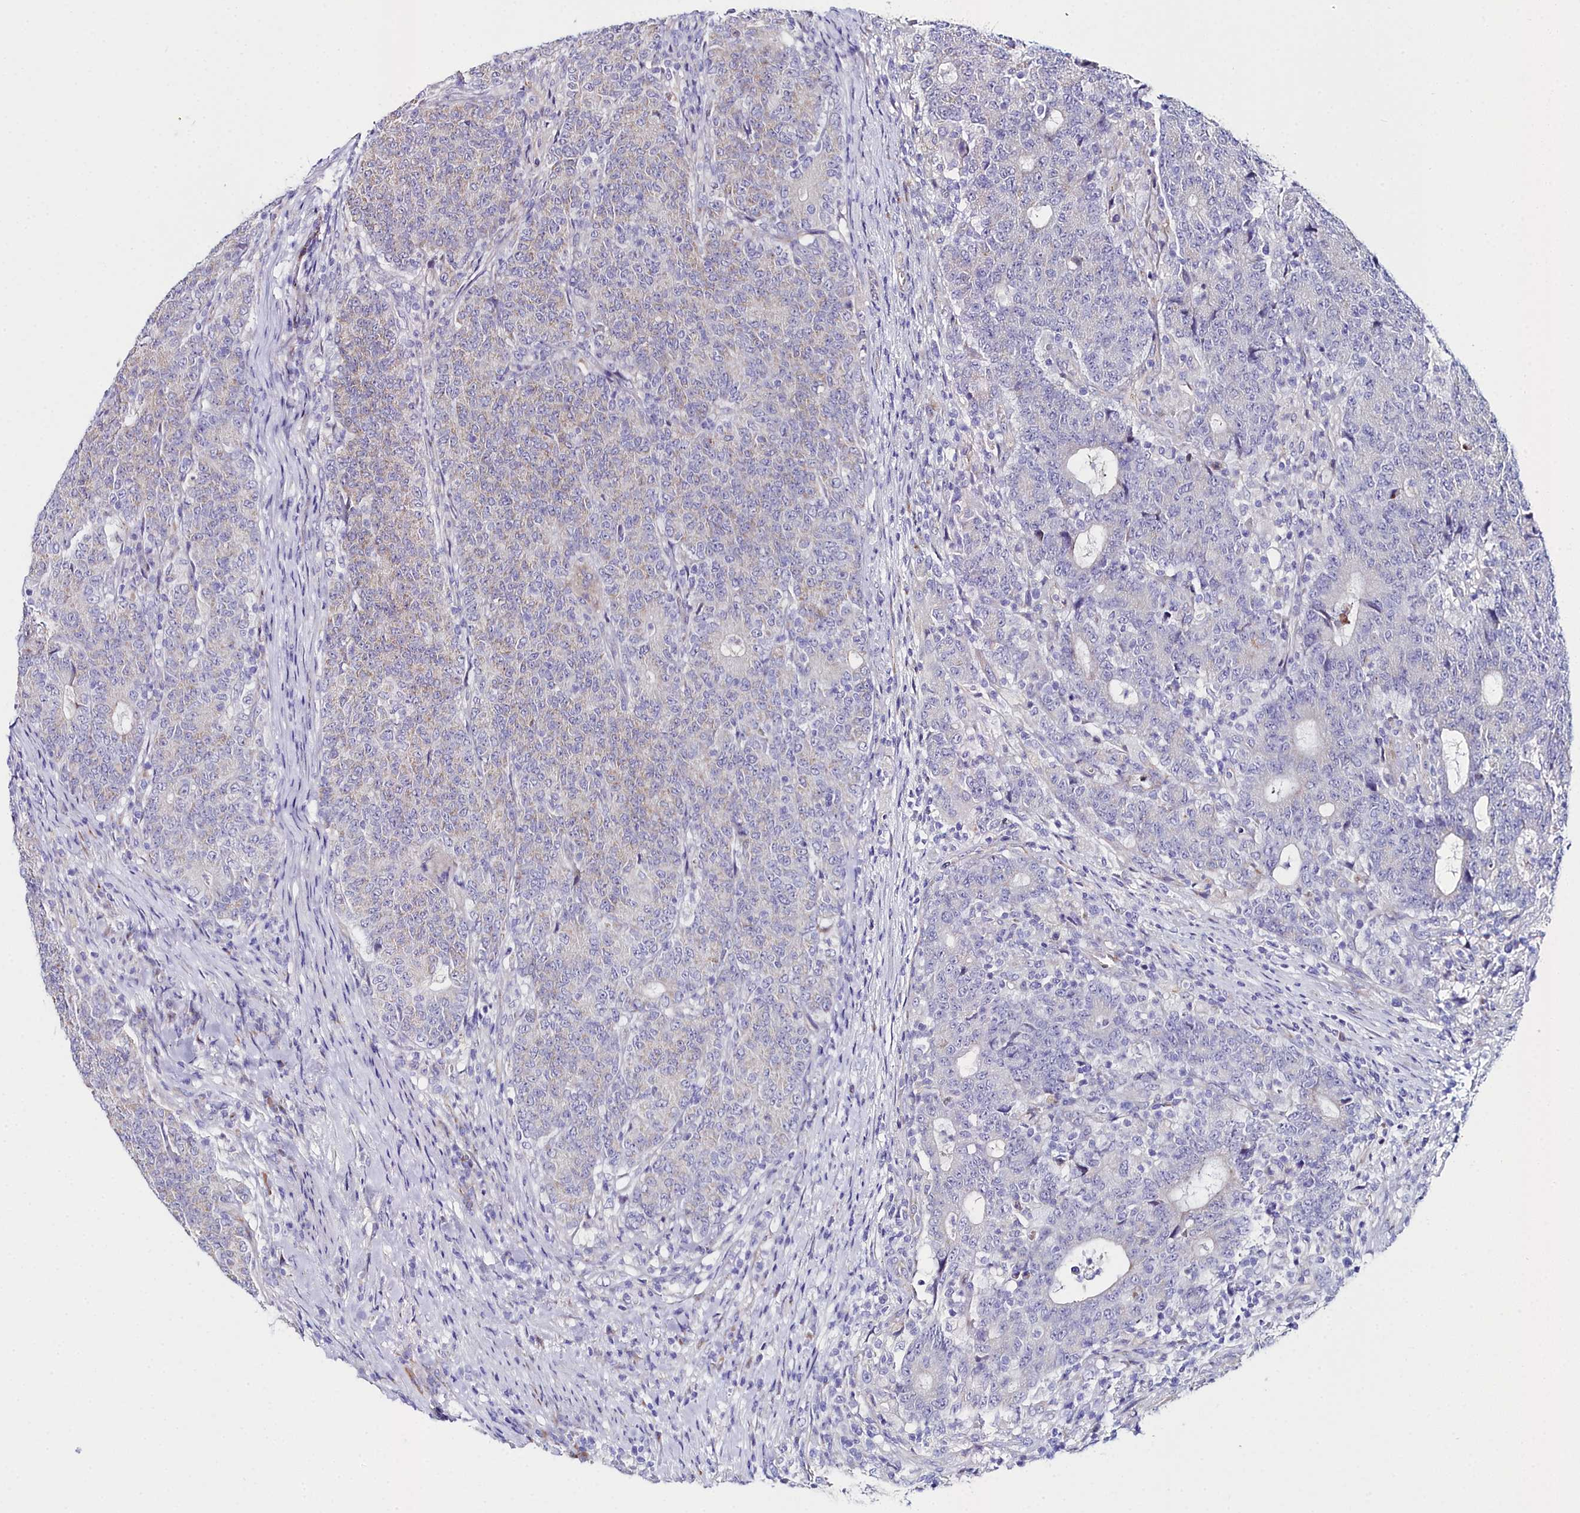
{"staining": {"intensity": "negative", "quantity": "none", "location": "none"}, "tissue": "colorectal cancer", "cell_type": "Tumor cells", "image_type": "cancer", "snomed": [{"axis": "morphology", "description": "Adenocarcinoma, NOS"}, {"axis": "topography", "description": "Colon"}], "caption": "There is no significant staining in tumor cells of adenocarcinoma (colorectal).", "gene": "SLC49A3", "patient": {"sex": "female", "age": 75}}